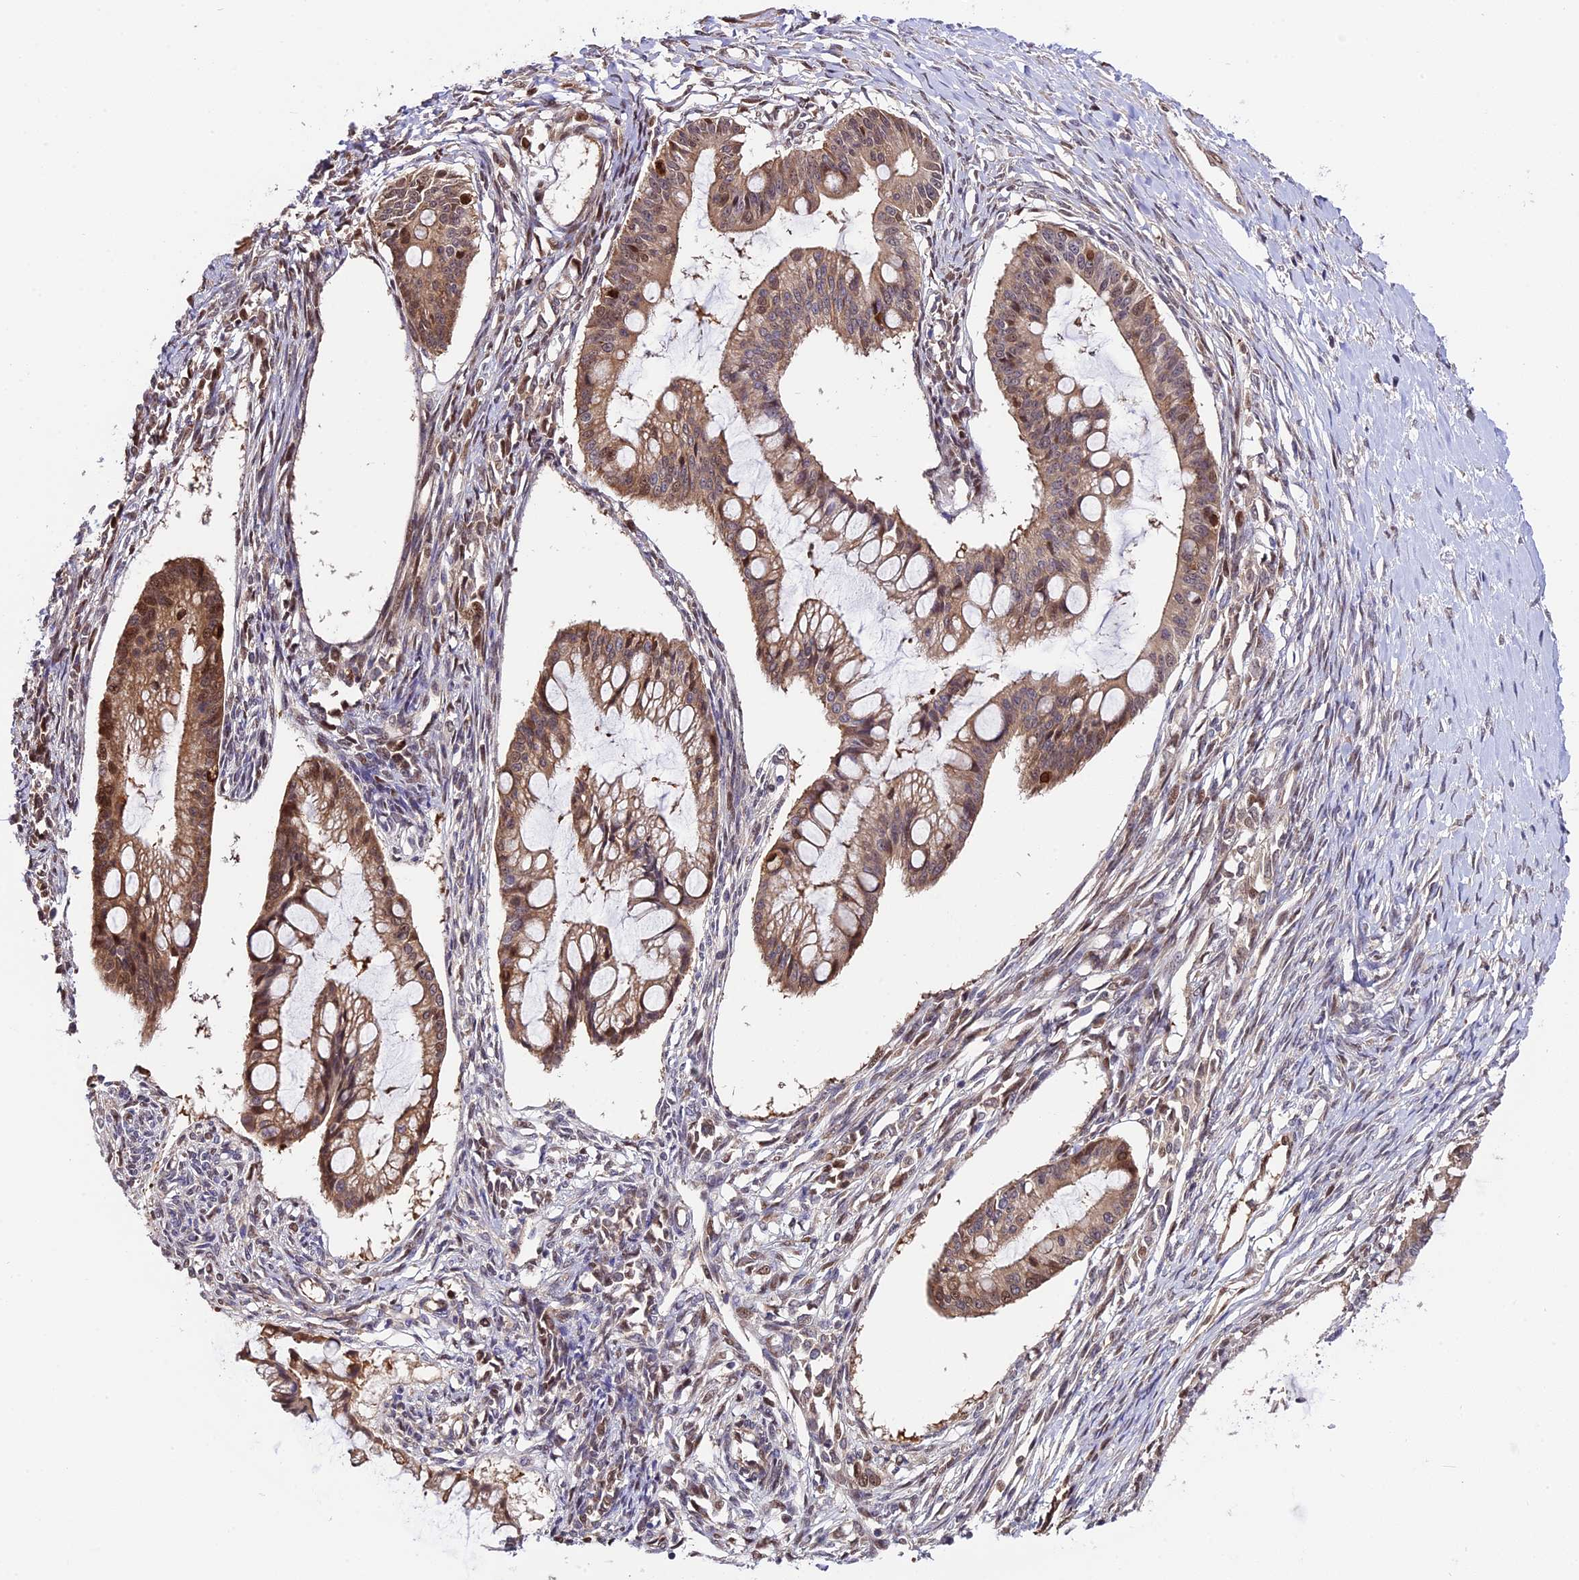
{"staining": {"intensity": "moderate", "quantity": "25%-75%", "location": "cytoplasmic/membranous,nuclear"}, "tissue": "ovarian cancer", "cell_type": "Tumor cells", "image_type": "cancer", "snomed": [{"axis": "morphology", "description": "Cystadenocarcinoma, mucinous, NOS"}, {"axis": "topography", "description": "Ovary"}], "caption": "About 25%-75% of tumor cells in human mucinous cystadenocarcinoma (ovarian) reveal moderate cytoplasmic/membranous and nuclear protein expression as visualized by brown immunohistochemical staining.", "gene": "HERPUD1", "patient": {"sex": "female", "age": 73}}